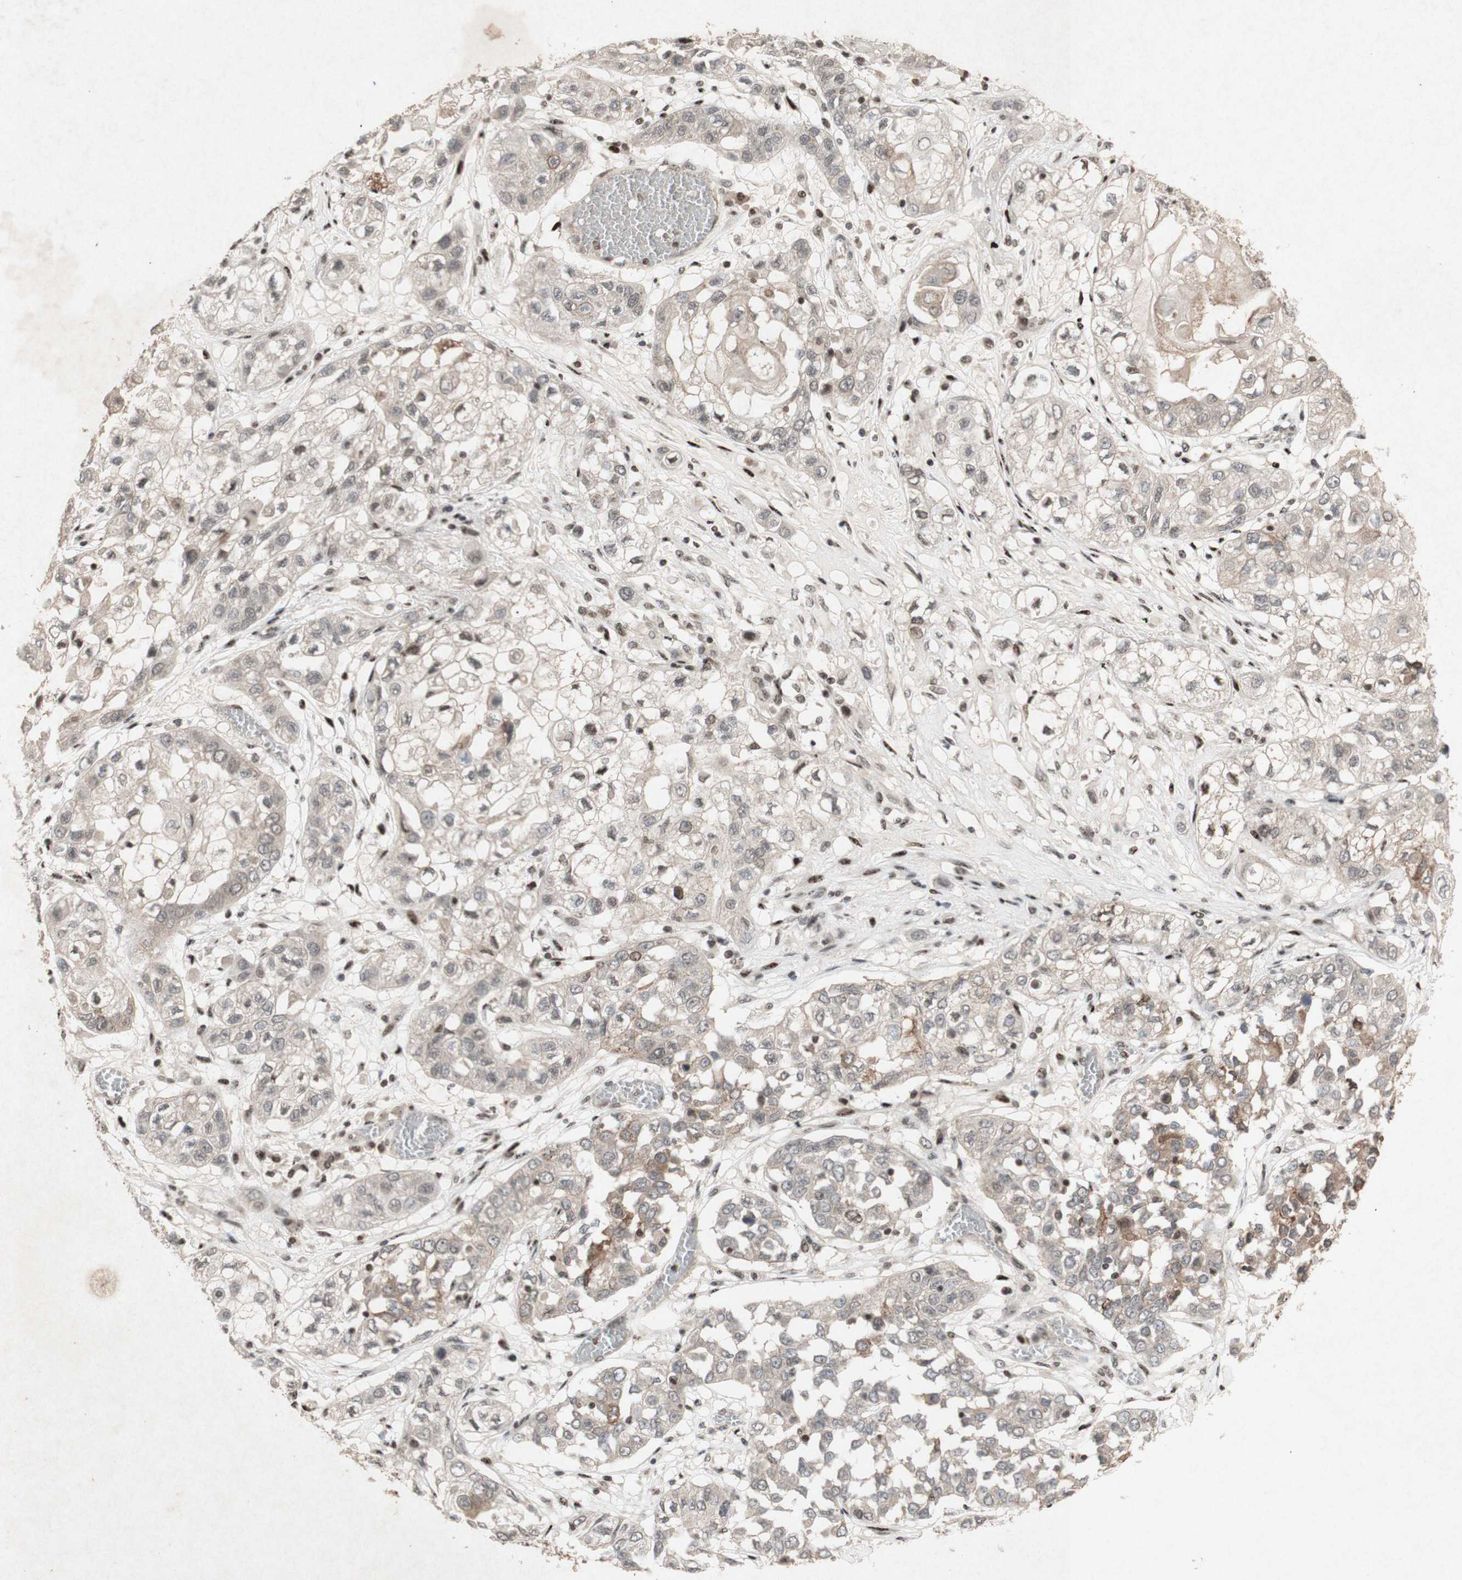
{"staining": {"intensity": "weak", "quantity": ">75%", "location": "cytoplasmic/membranous"}, "tissue": "lung cancer", "cell_type": "Tumor cells", "image_type": "cancer", "snomed": [{"axis": "morphology", "description": "Squamous cell carcinoma, NOS"}, {"axis": "topography", "description": "Lung"}], "caption": "Lung cancer (squamous cell carcinoma) stained with immunohistochemistry exhibits weak cytoplasmic/membranous staining in about >75% of tumor cells.", "gene": "PLXNA1", "patient": {"sex": "male", "age": 71}}